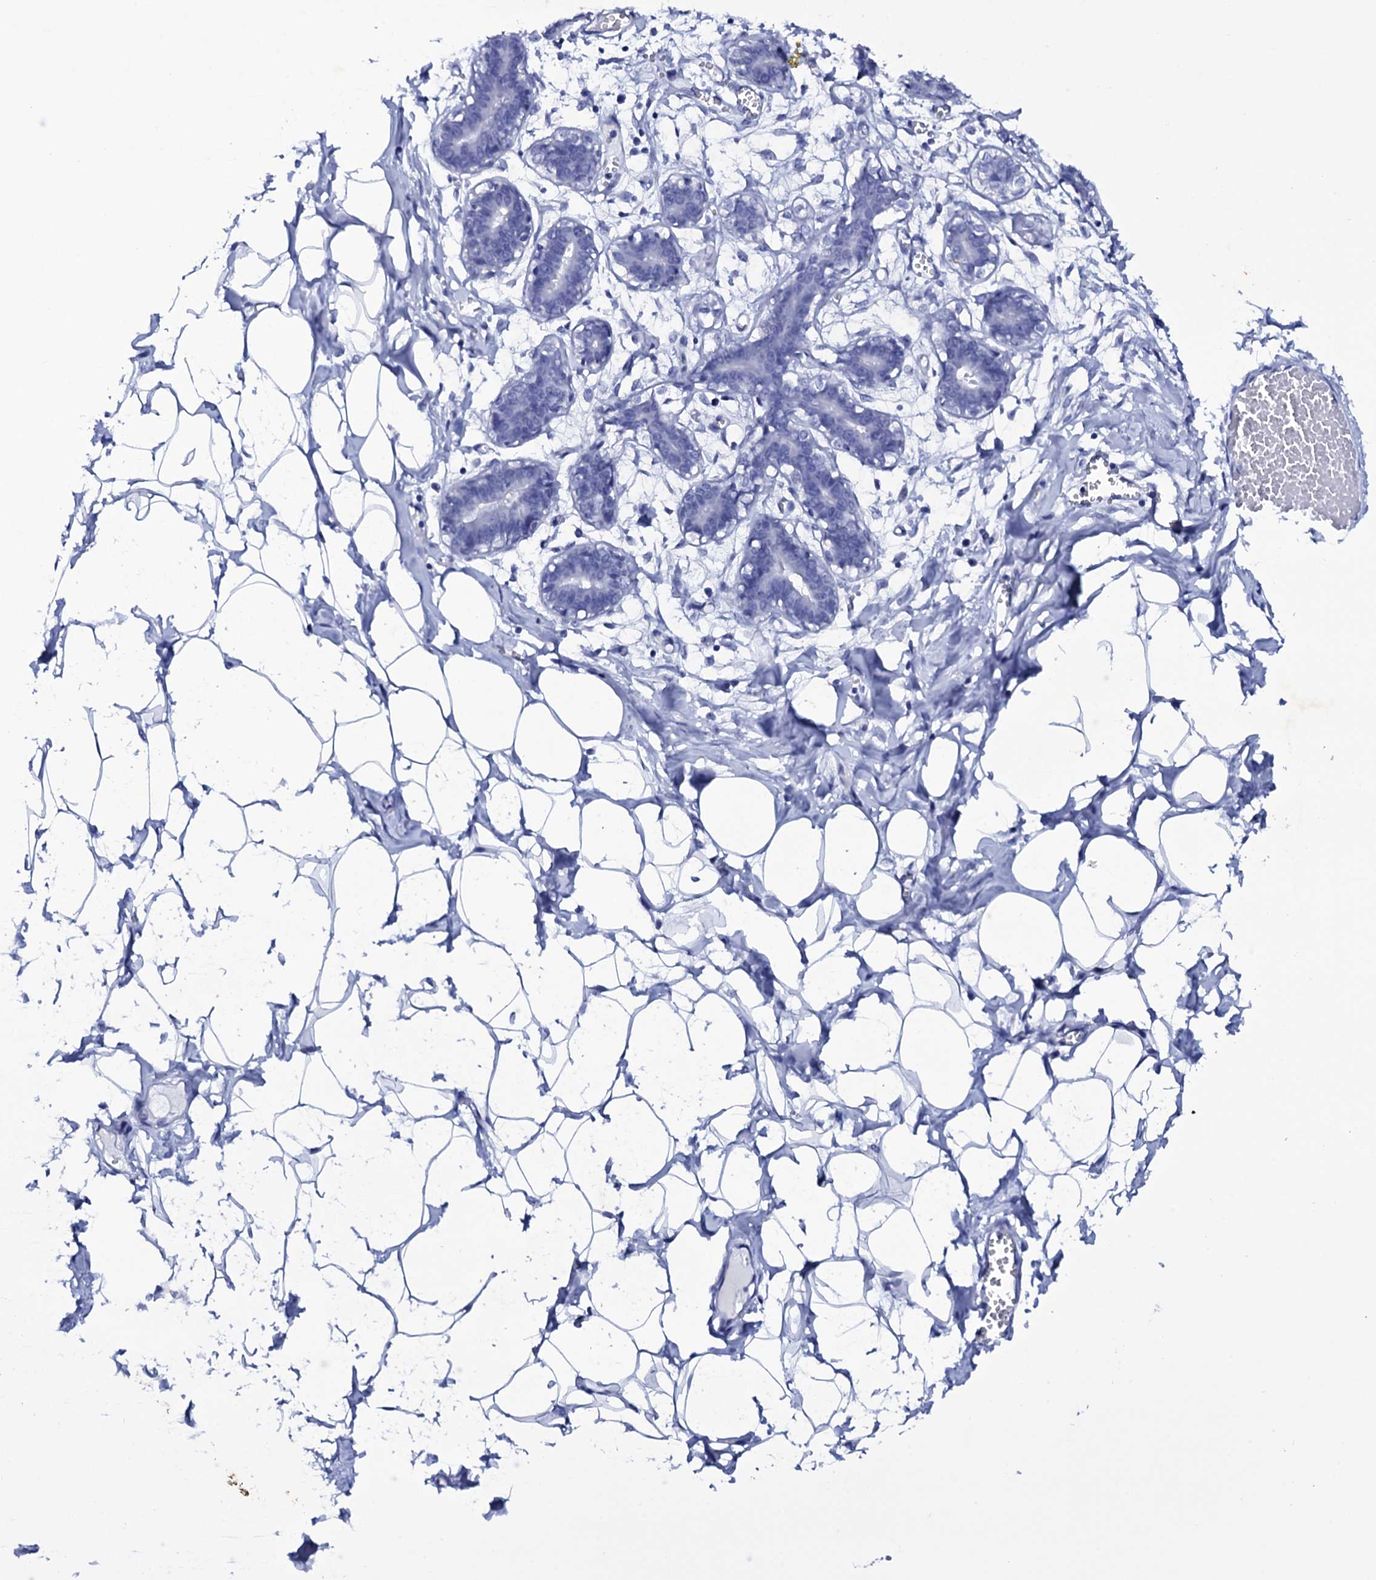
{"staining": {"intensity": "negative", "quantity": "none", "location": "none"}, "tissue": "breast", "cell_type": "Adipocytes", "image_type": "normal", "snomed": [{"axis": "morphology", "description": "Normal tissue, NOS"}, {"axis": "topography", "description": "Breast"}], "caption": "There is no significant staining in adipocytes of breast. Brightfield microscopy of immunohistochemistry (IHC) stained with DAB (brown) and hematoxylin (blue), captured at high magnification.", "gene": "ITPRID2", "patient": {"sex": "female", "age": 27}}